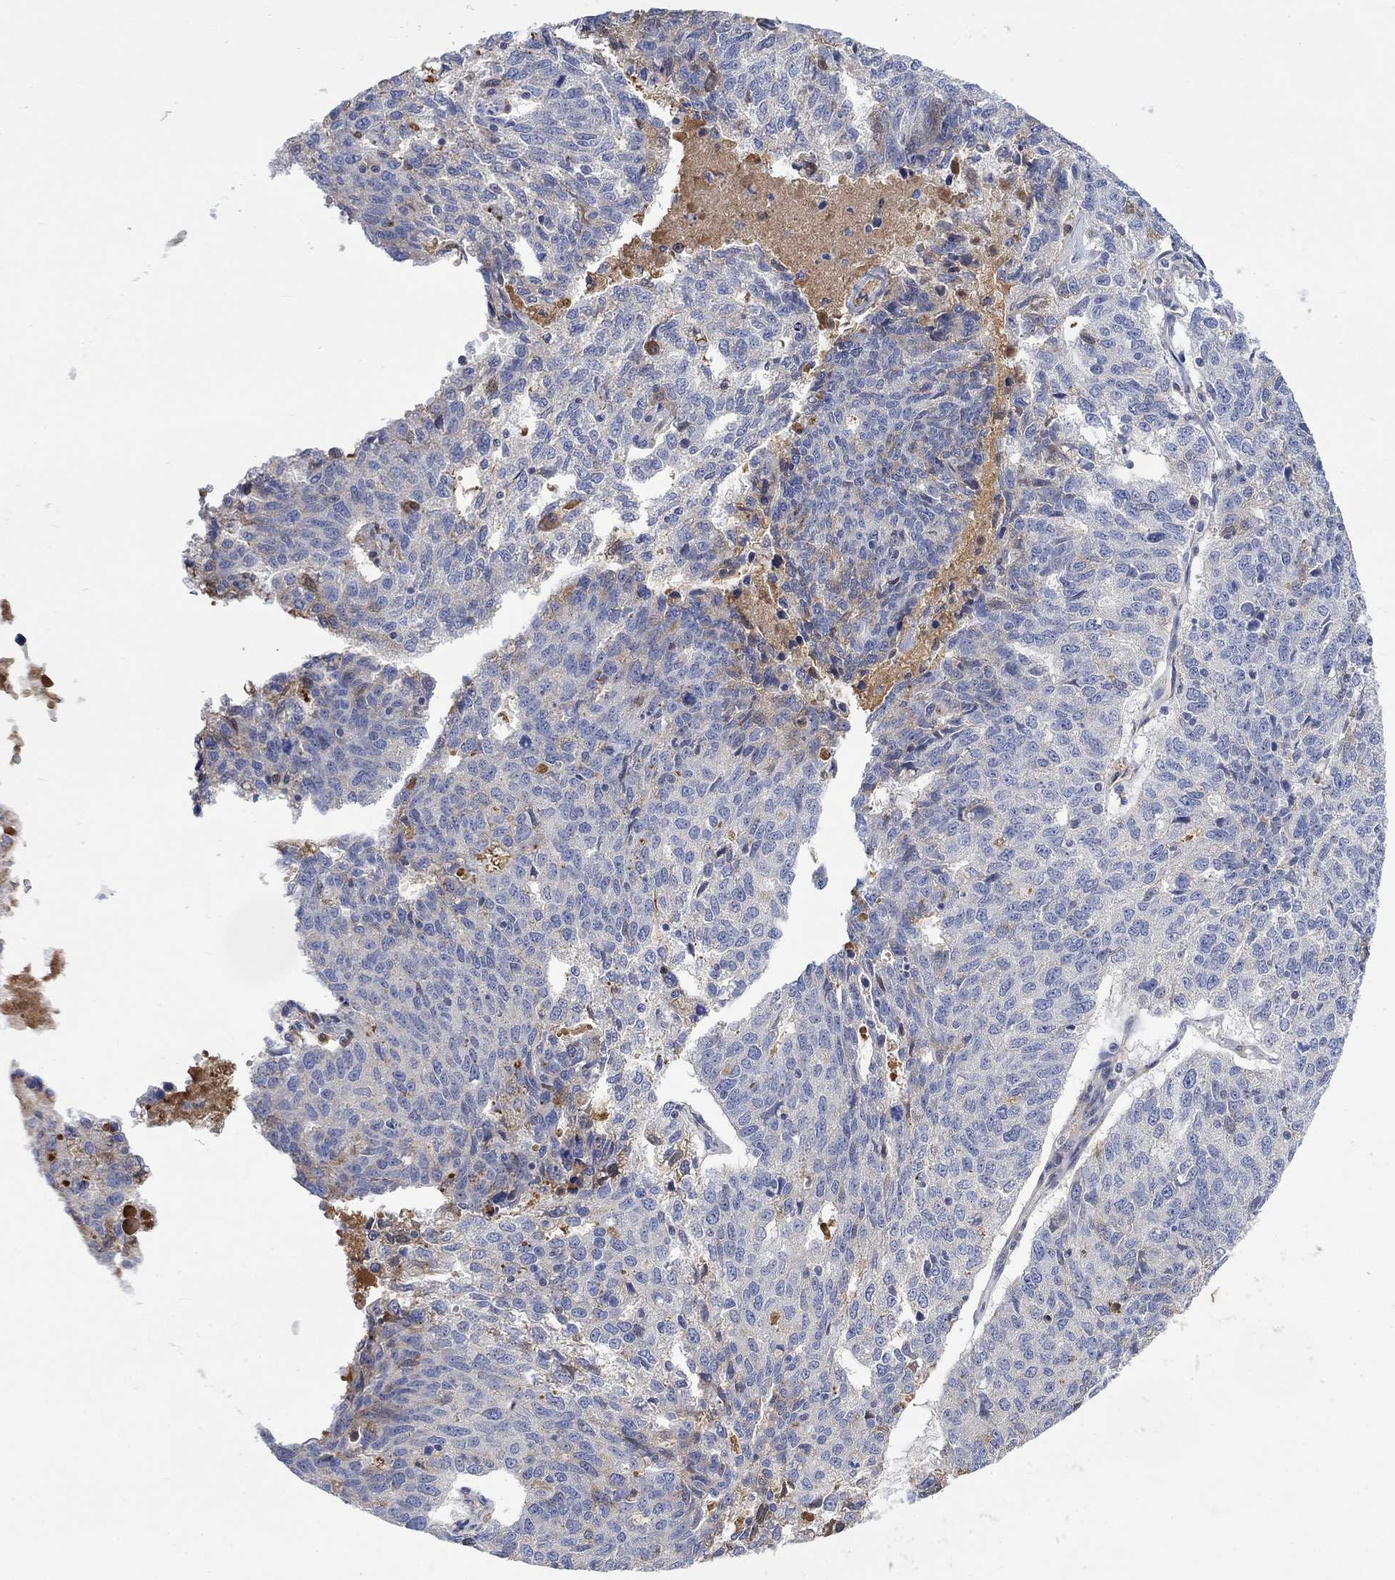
{"staining": {"intensity": "negative", "quantity": "none", "location": "none"}, "tissue": "ovarian cancer", "cell_type": "Tumor cells", "image_type": "cancer", "snomed": [{"axis": "morphology", "description": "Cystadenocarcinoma, serous, NOS"}, {"axis": "topography", "description": "Ovary"}], "caption": "This is an immunohistochemistry (IHC) histopathology image of ovarian cancer (serous cystadenocarcinoma). There is no expression in tumor cells.", "gene": "MSTN", "patient": {"sex": "female", "age": 71}}